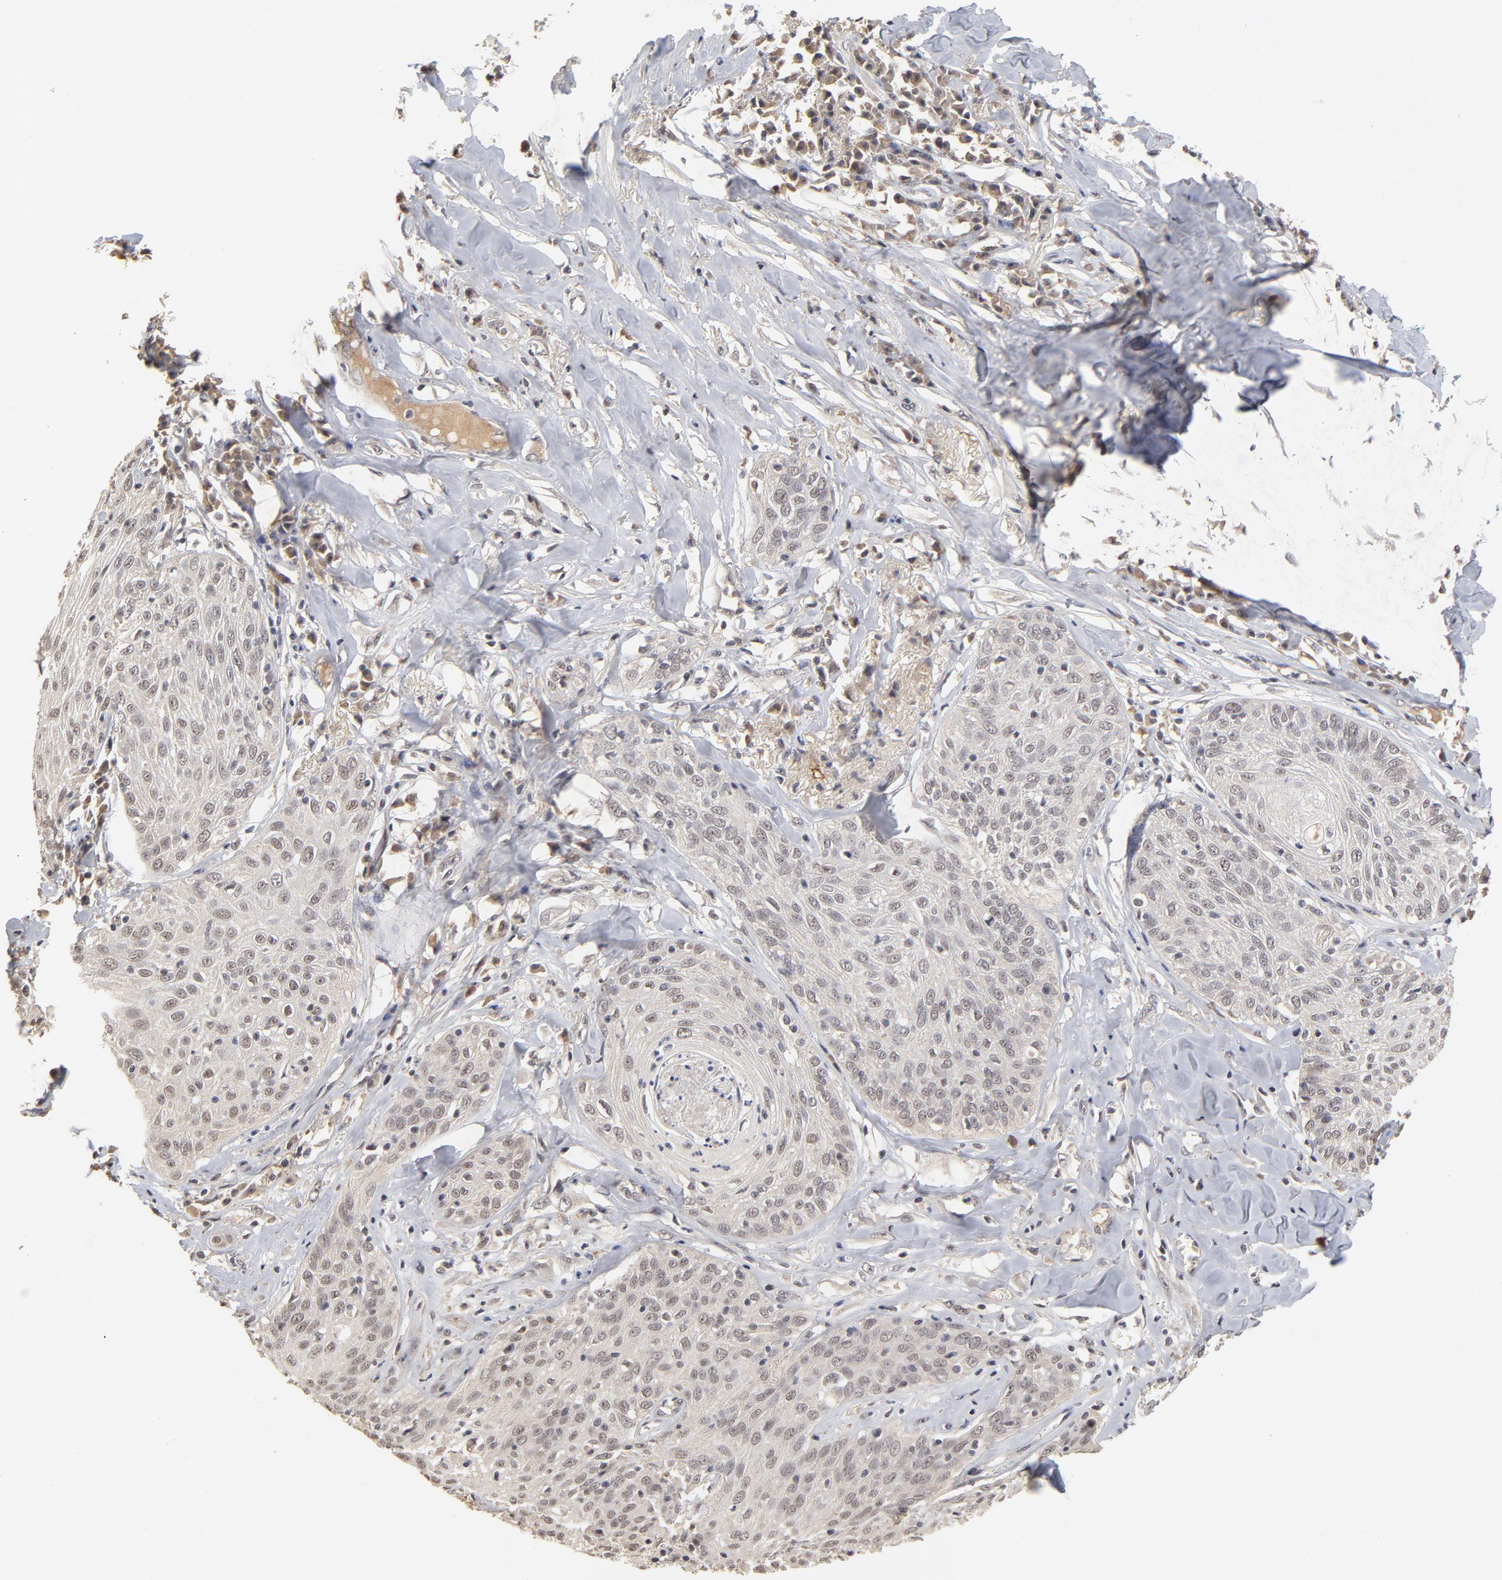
{"staining": {"intensity": "negative", "quantity": "none", "location": "none"}, "tissue": "skin cancer", "cell_type": "Tumor cells", "image_type": "cancer", "snomed": [{"axis": "morphology", "description": "Squamous cell carcinoma, NOS"}, {"axis": "topography", "description": "Skin"}], "caption": "IHC micrograph of squamous cell carcinoma (skin) stained for a protein (brown), which demonstrates no expression in tumor cells.", "gene": "WSB1", "patient": {"sex": "male", "age": 65}}